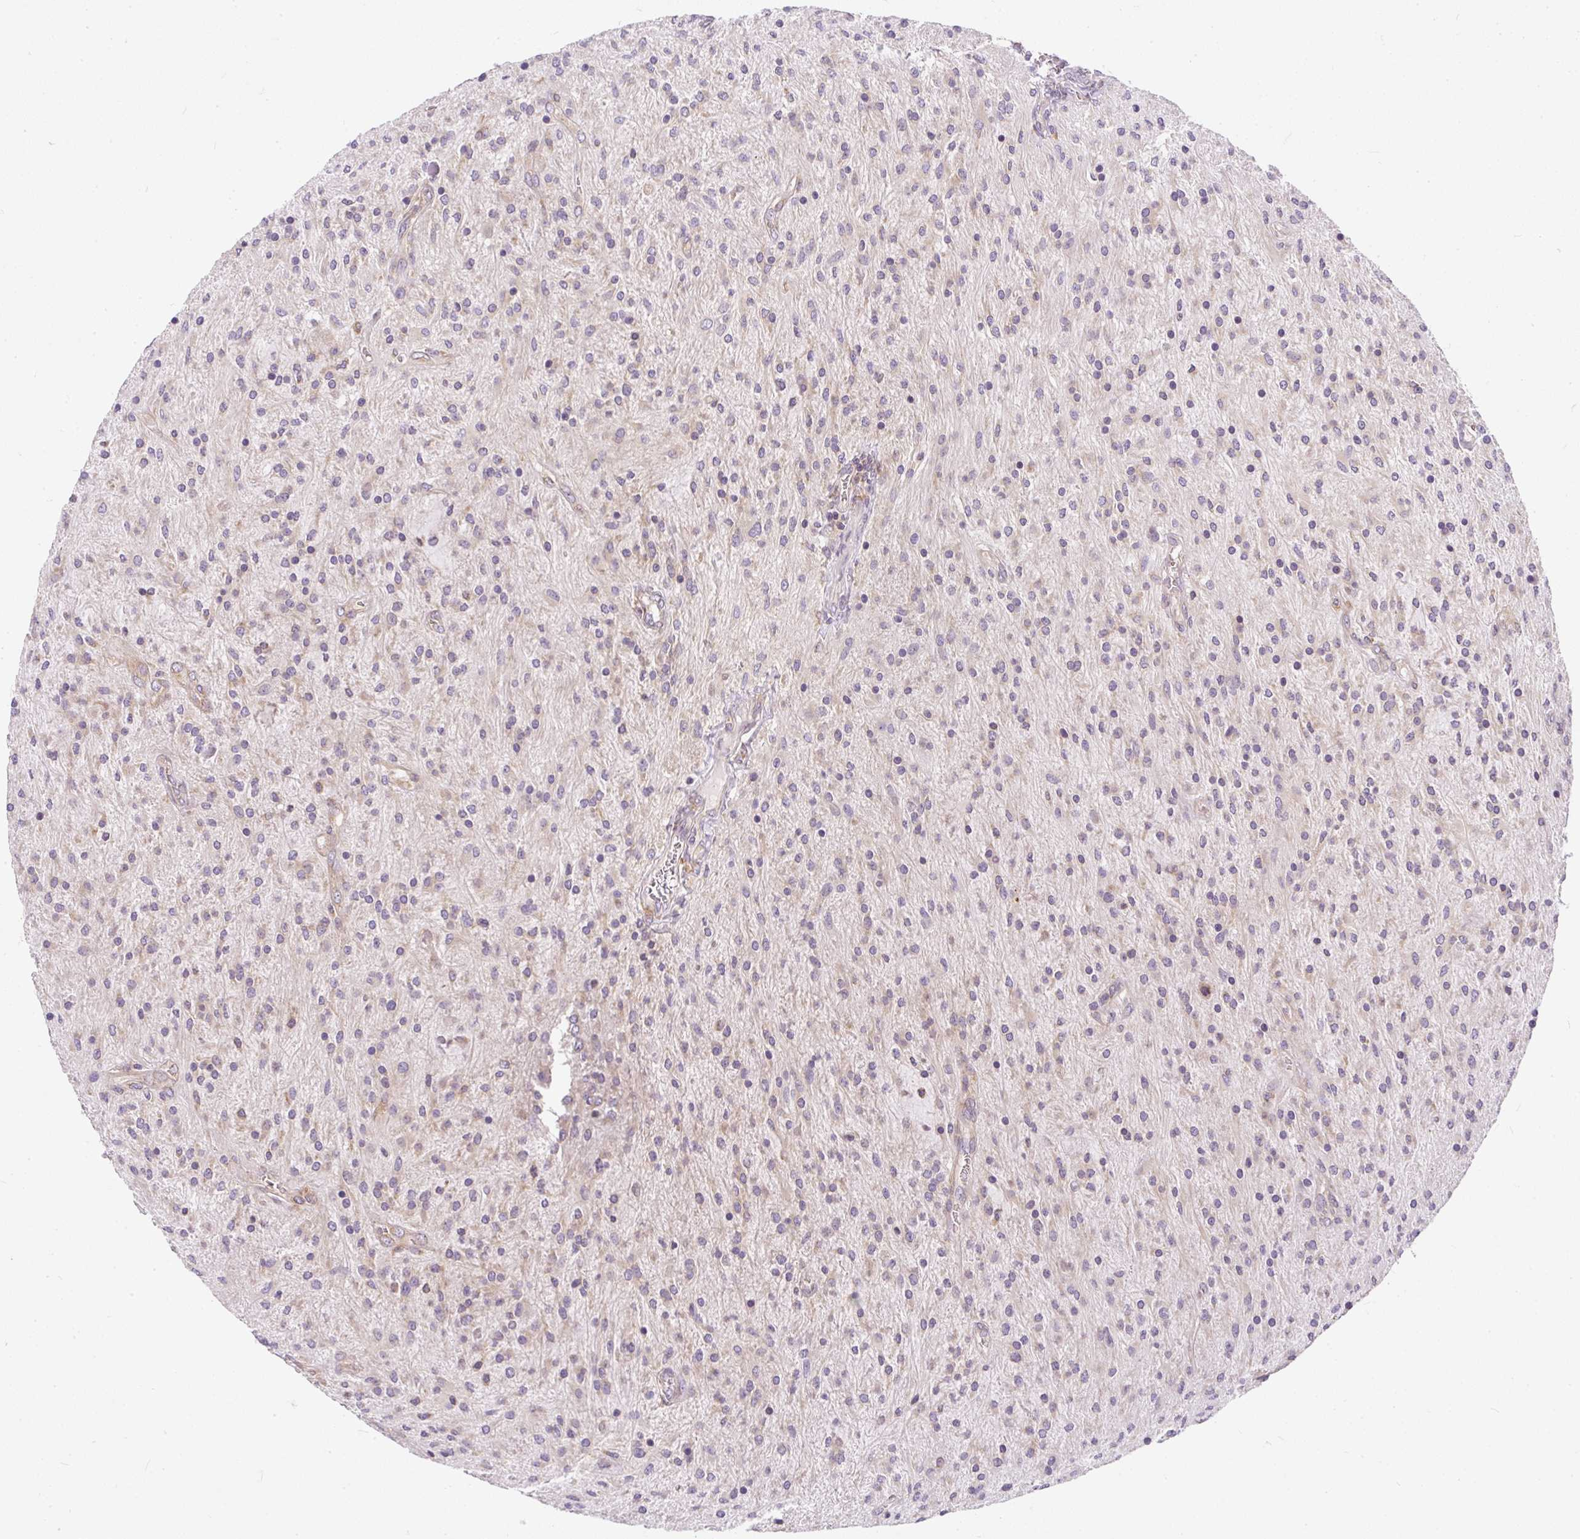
{"staining": {"intensity": "negative", "quantity": "none", "location": "none"}, "tissue": "glioma", "cell_type": "Tumor cells", "image_type": "cancer", "snomed": [{"axis": "morphology", "description": "Glioma, malignant, Low grade"}, {"axis": "topography", "description": "Cerebellum"}], "caption": "Immunohistochemistry photomicrograph of neoplastic tissue: glioma stained with DAB reveals no significant protein positivity in tumor cells.", "gene": "CYP20A1", "patient": {"sex": "female", "age": 14}}